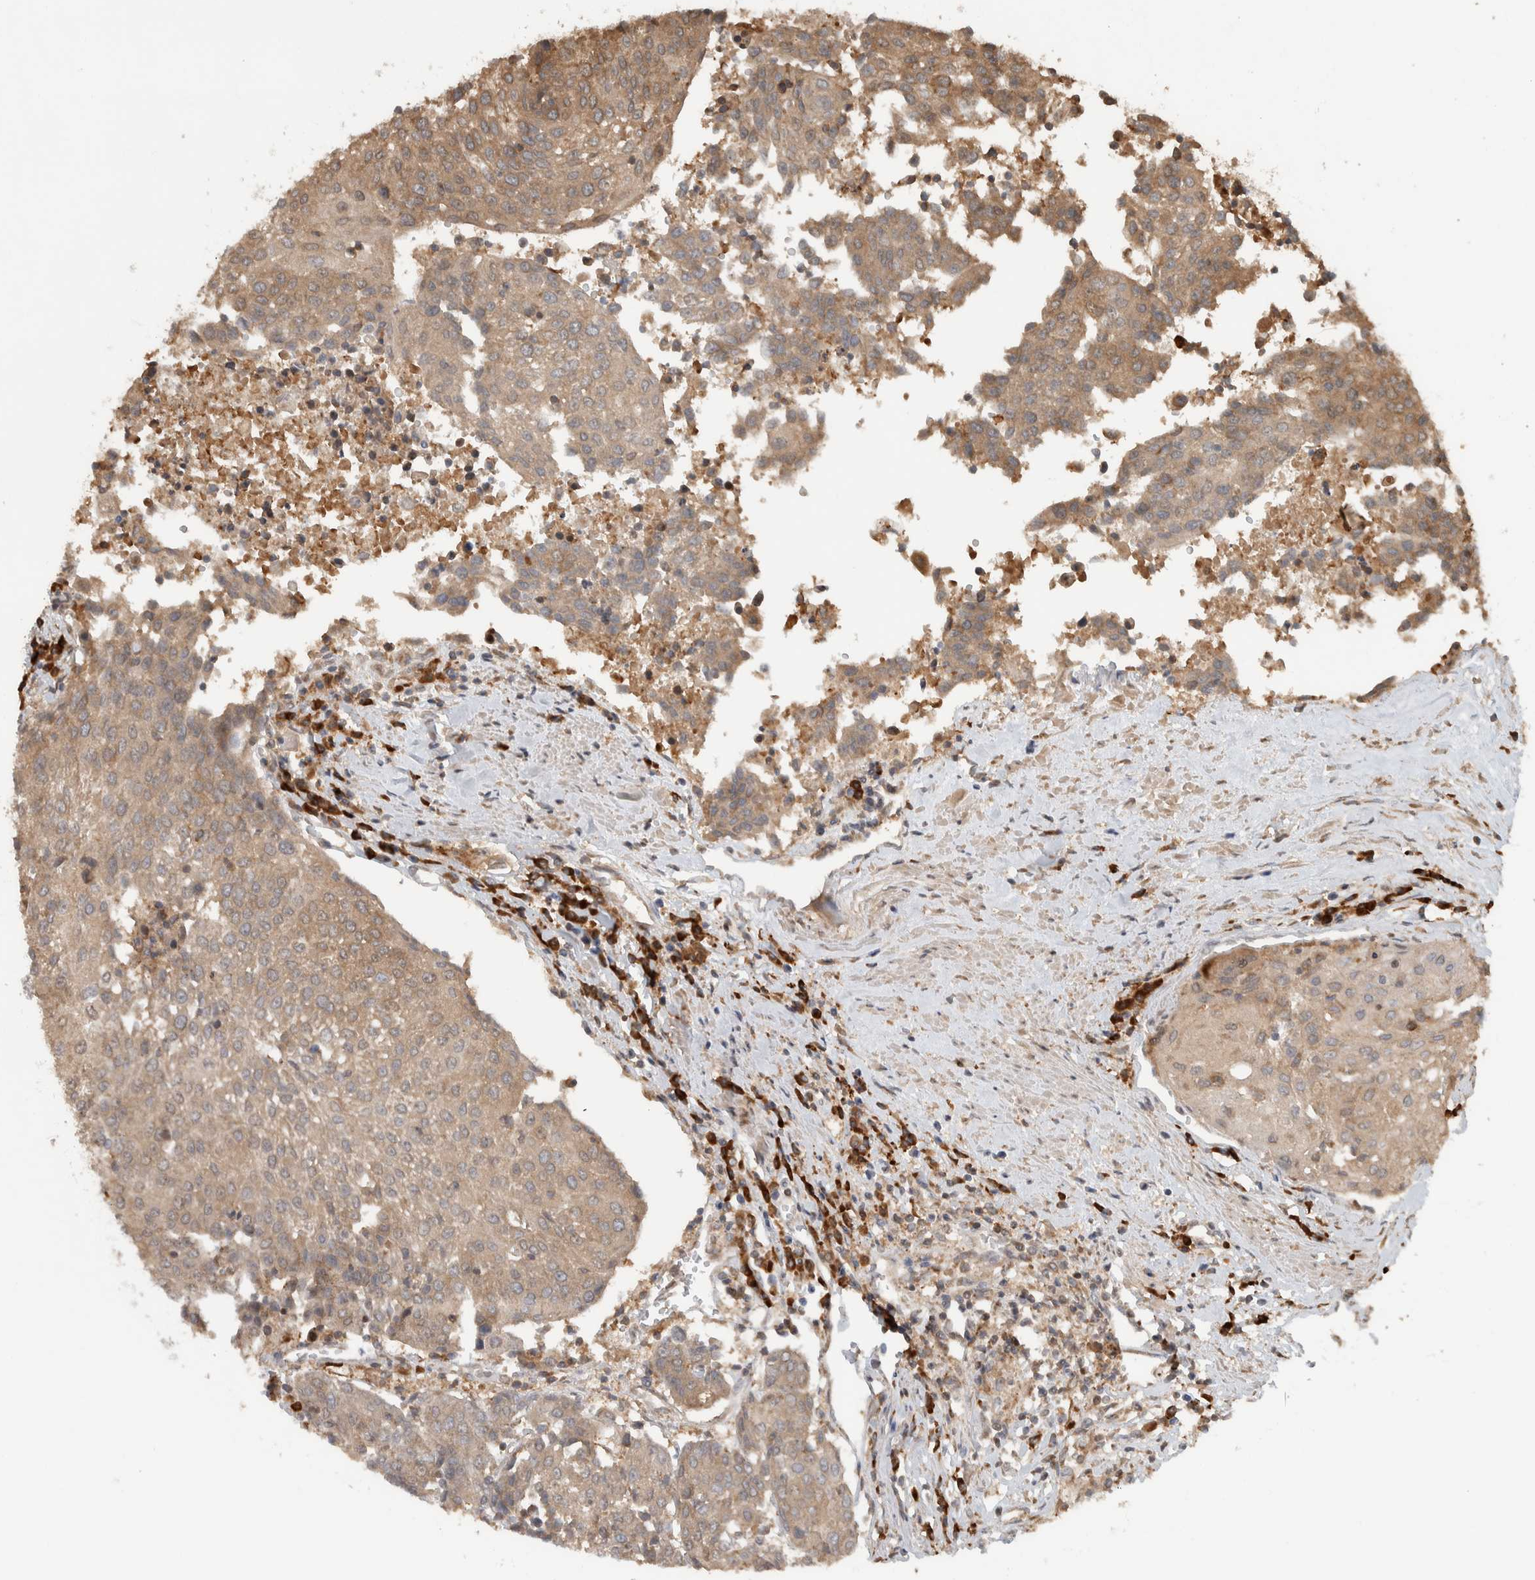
{"staining": {"intensity": "moderate", "quantity": ">75%", "location": "cytoplasmic/membranous"}, "tissue": "urothelial cancer", "cell_type": "Tumor cells", "image_type": "cancer", "snomed": [{"axis": "morphology", "description": "Urothelial carcinoma, High grade"}, {"axis": "topography", "description": "Urinary bladder"}], "caption": "Immunohistochemistry (IHC) of human urothelial cancer exhibits medium levels of moderate cytoplasmic/membranous expression in approximately >75% of tumor cells.", "gene": "CNTROB", "patient": {"sex": "female", "age": 85}}